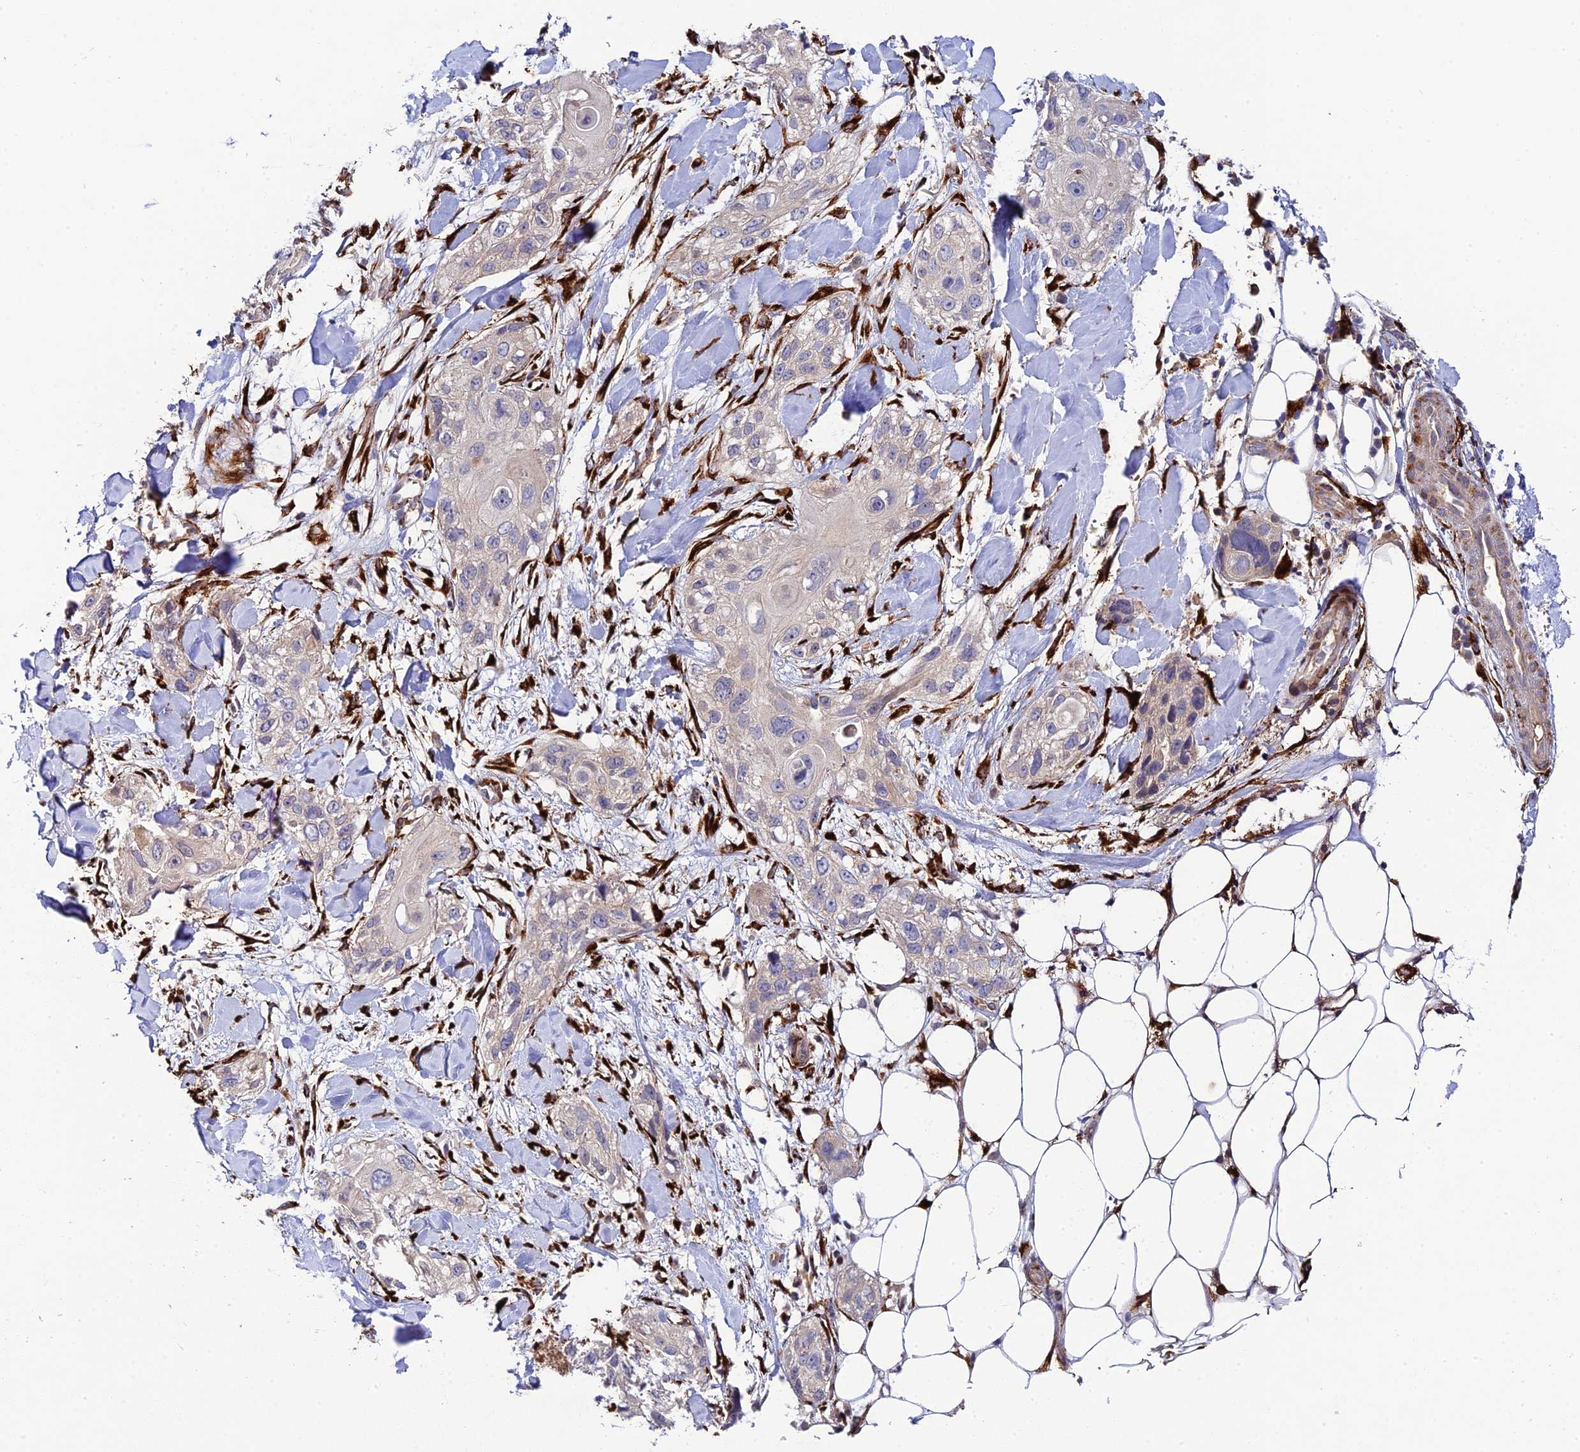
{"staining": {"intensity": "negative", "quantity": "none", "location": "none"}, "tissue": "skin cancer", "cell_type": "Tumor cells", "image_type": "cancer", "snomed": [{"axis": "morphology", "description": "Normal tissue, NOS"}, {"axis": "morphology", "description": "Squamous cell carcinoma, NOS"}, {"axis": "topography", "description": "Skin"}], "caption": "IHC image of neoplastic tissue: human squamous cell carcinoma (skin) stained with DAB shows no significant protein staining in tumor cells.", "gene": "P3H3", "patient": {"sex": "male", "age": 72}}